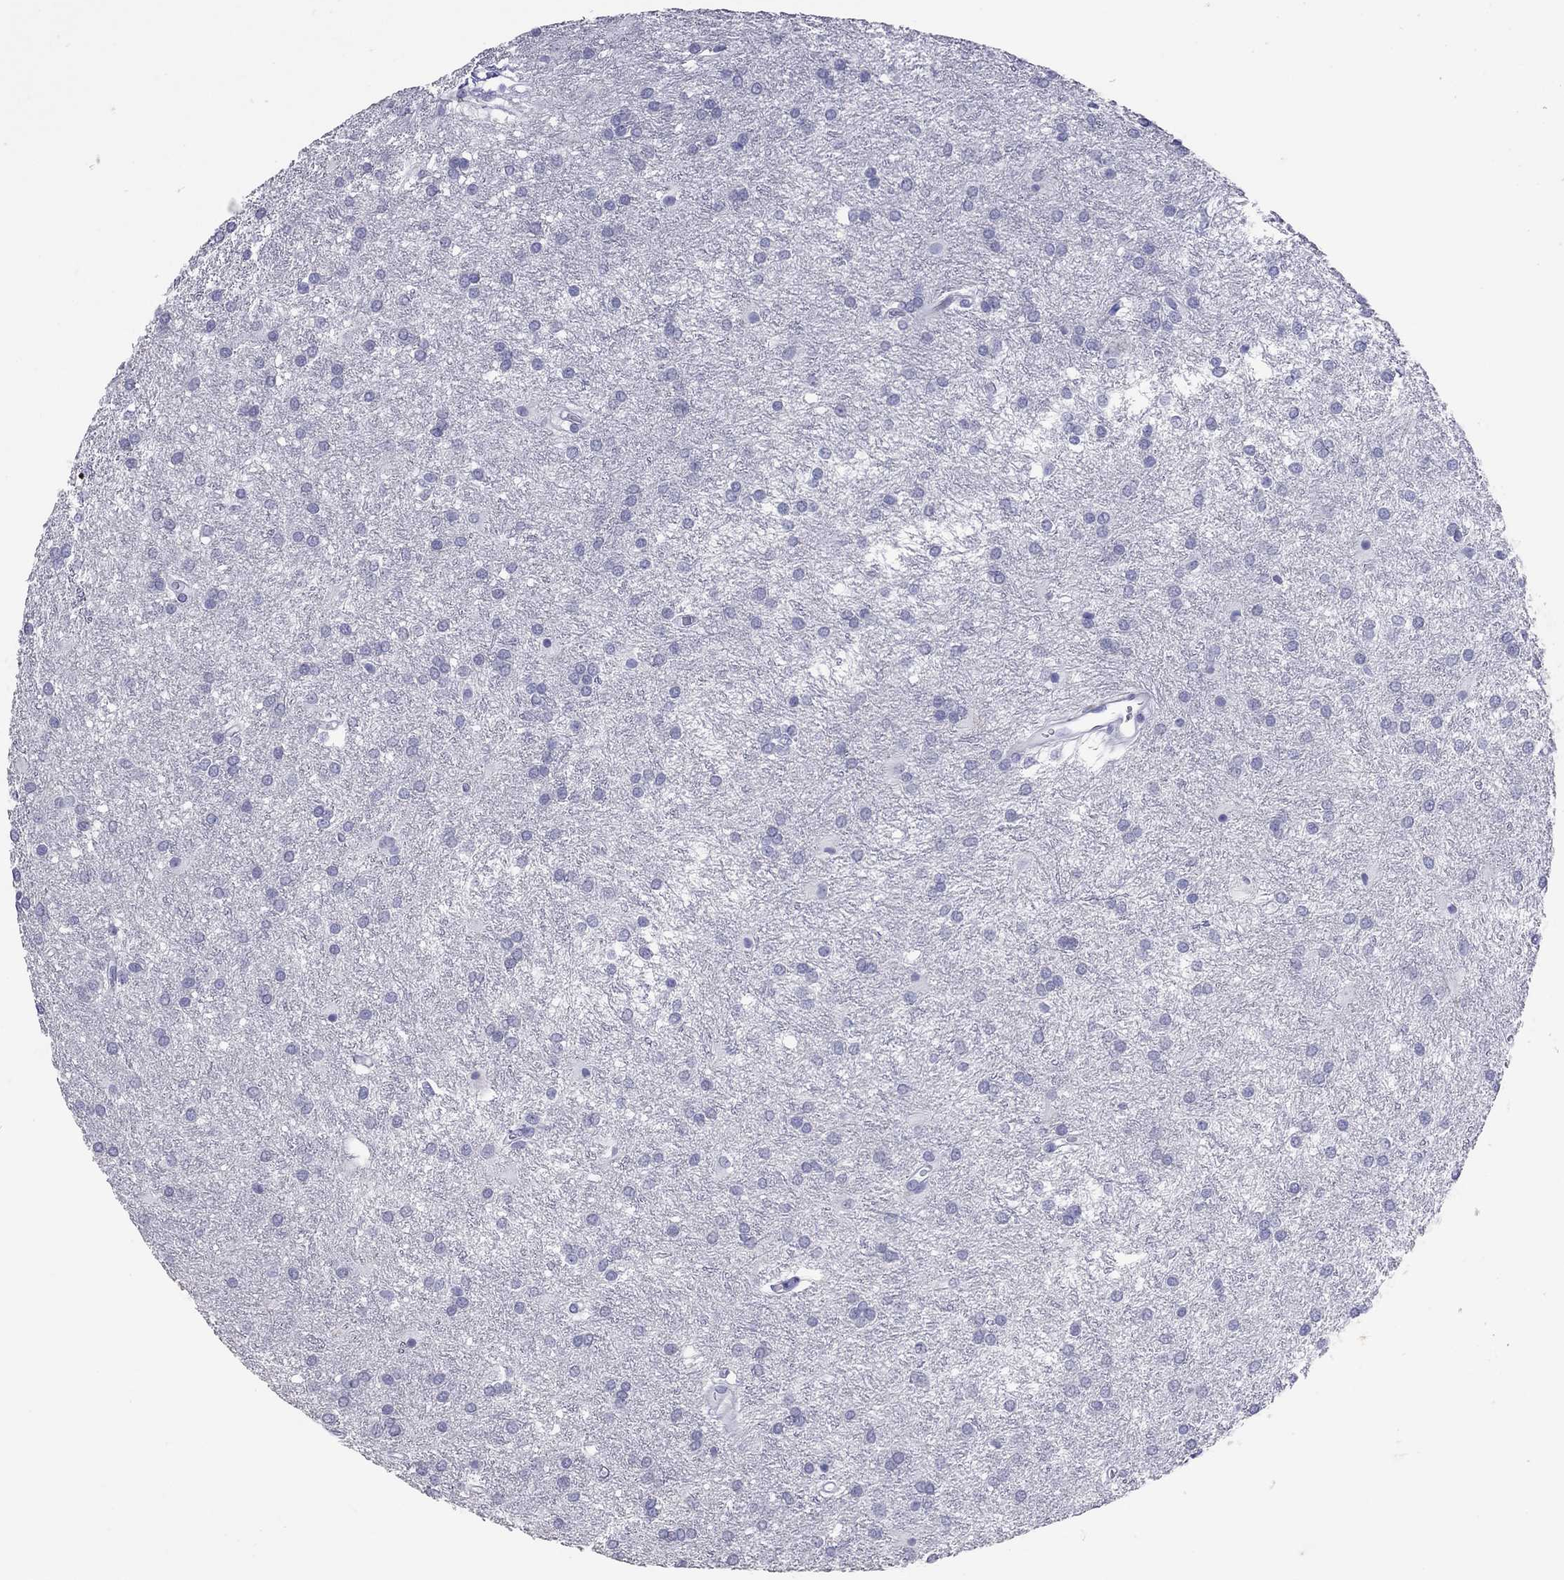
{"staining": {"intensity": "negative", "quantity": "none", "location": "none"}, "tissue": "glioma", "cell_type": "Tumor cells", "image_type": "cancer", "snomed": [{"axis": "morphology", "description": "Glioma, malignant, Low grade"}, {"axis": "topography", "description": "Brain"}], "caption": "Immunohistochemical staining of glioma exhibits no significant positivity in tumor cells. (DAB (3,3'-diaminobenzidine) immunohistochemistry (IHC) visualized using brightfield microscopy, high magnification).", "gene": "MUC16", "patient": {"sex": "female", "age": 32}}